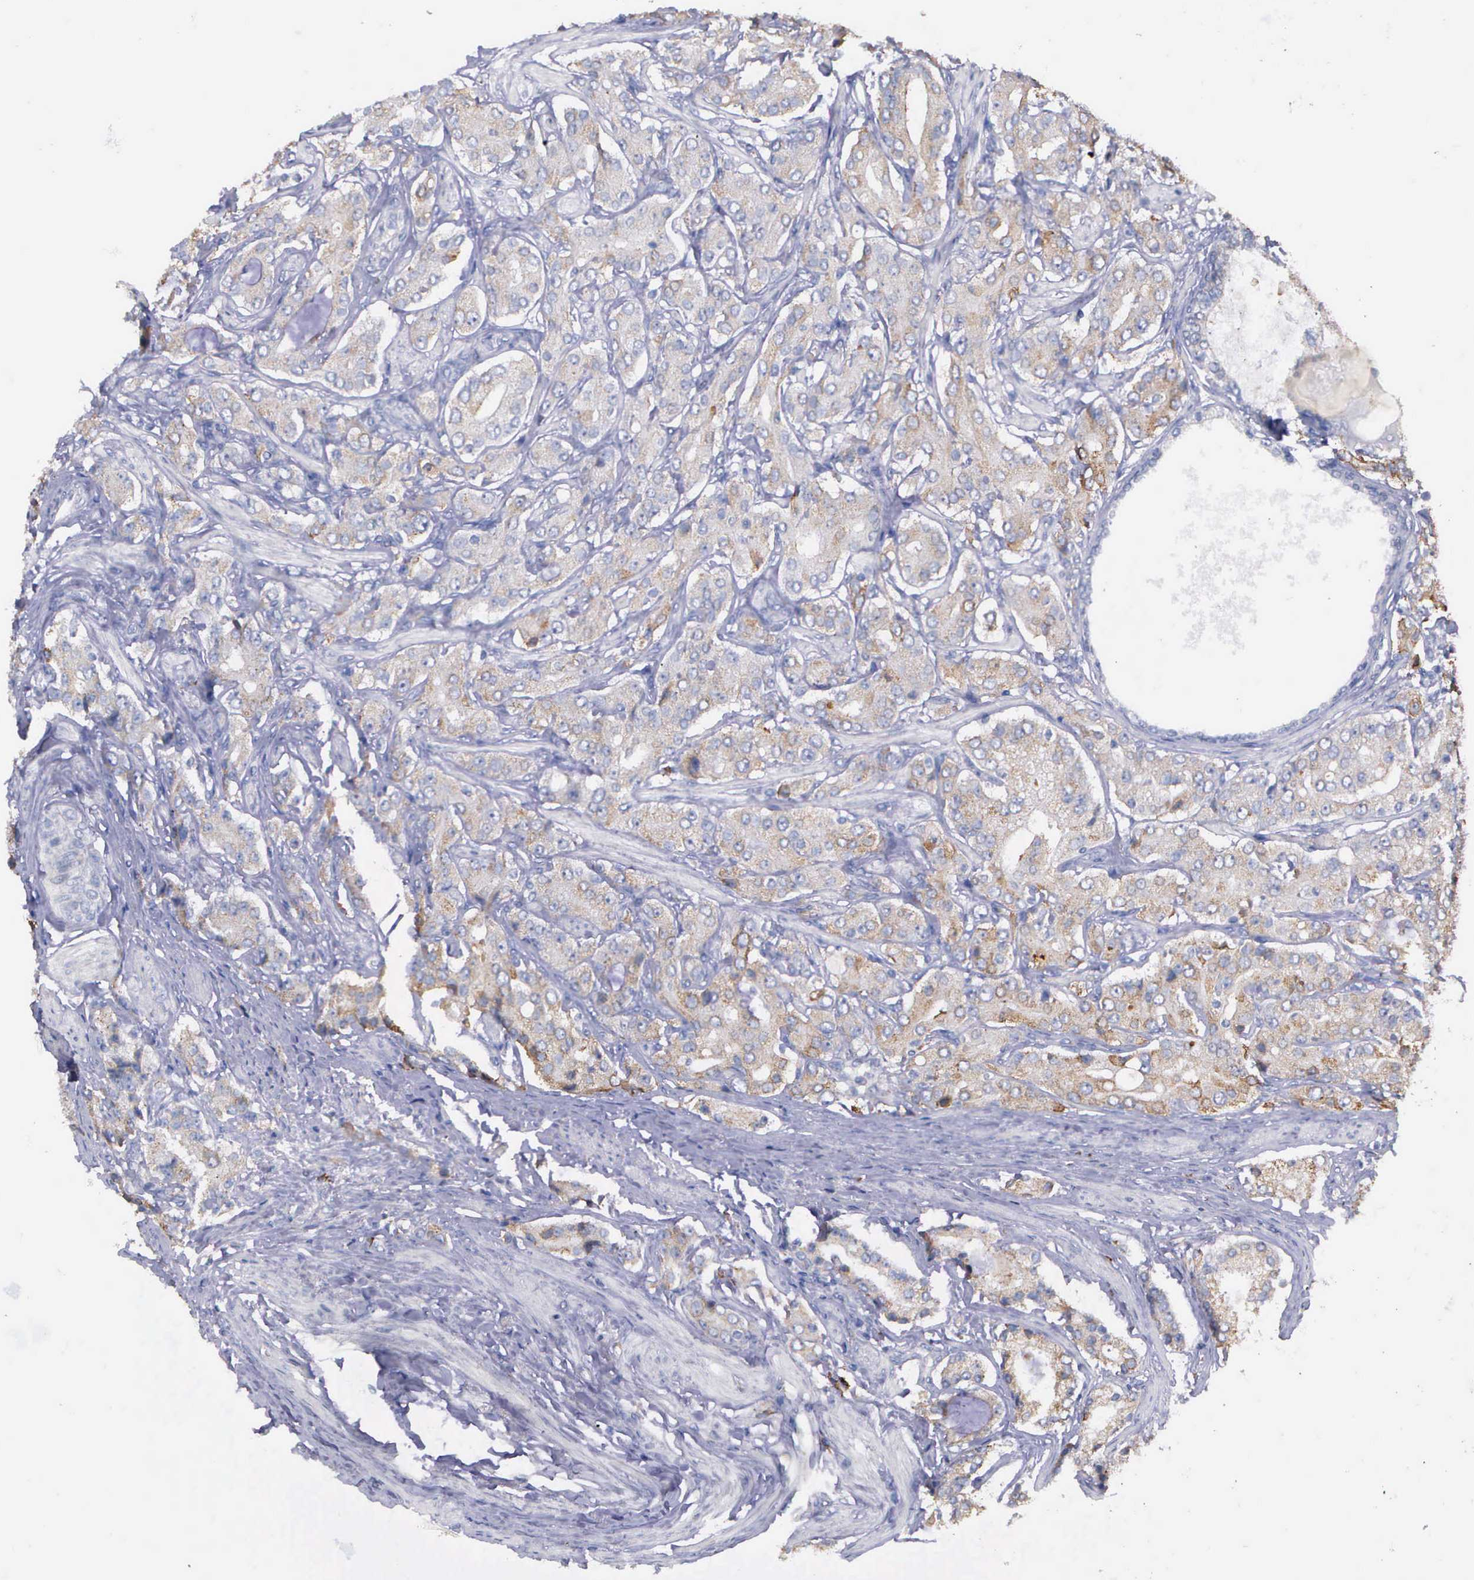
{"staining": {"intensity": "weak", "quantity": "25%-75%", "location": "cytoplasmic/membranous"}, "tissue": "prostate cancer", "cell_type": "Tumor cells", "image_type": "cancer", "snomed": [{"axis": "morphology", "description": "Adenocarcinoma, Medium grade"}, {"axis": "topography", "description": "Prostate"}], "caption": "Protein staining by IHC demonstrates weak cytoplasmic/membranous expression in about 25%-75% of tumor cells in medium-grade adenocarcinoma (prostate).", "gene": "ZC3H12B", "patient": {"sex": "male", "age": 72}}